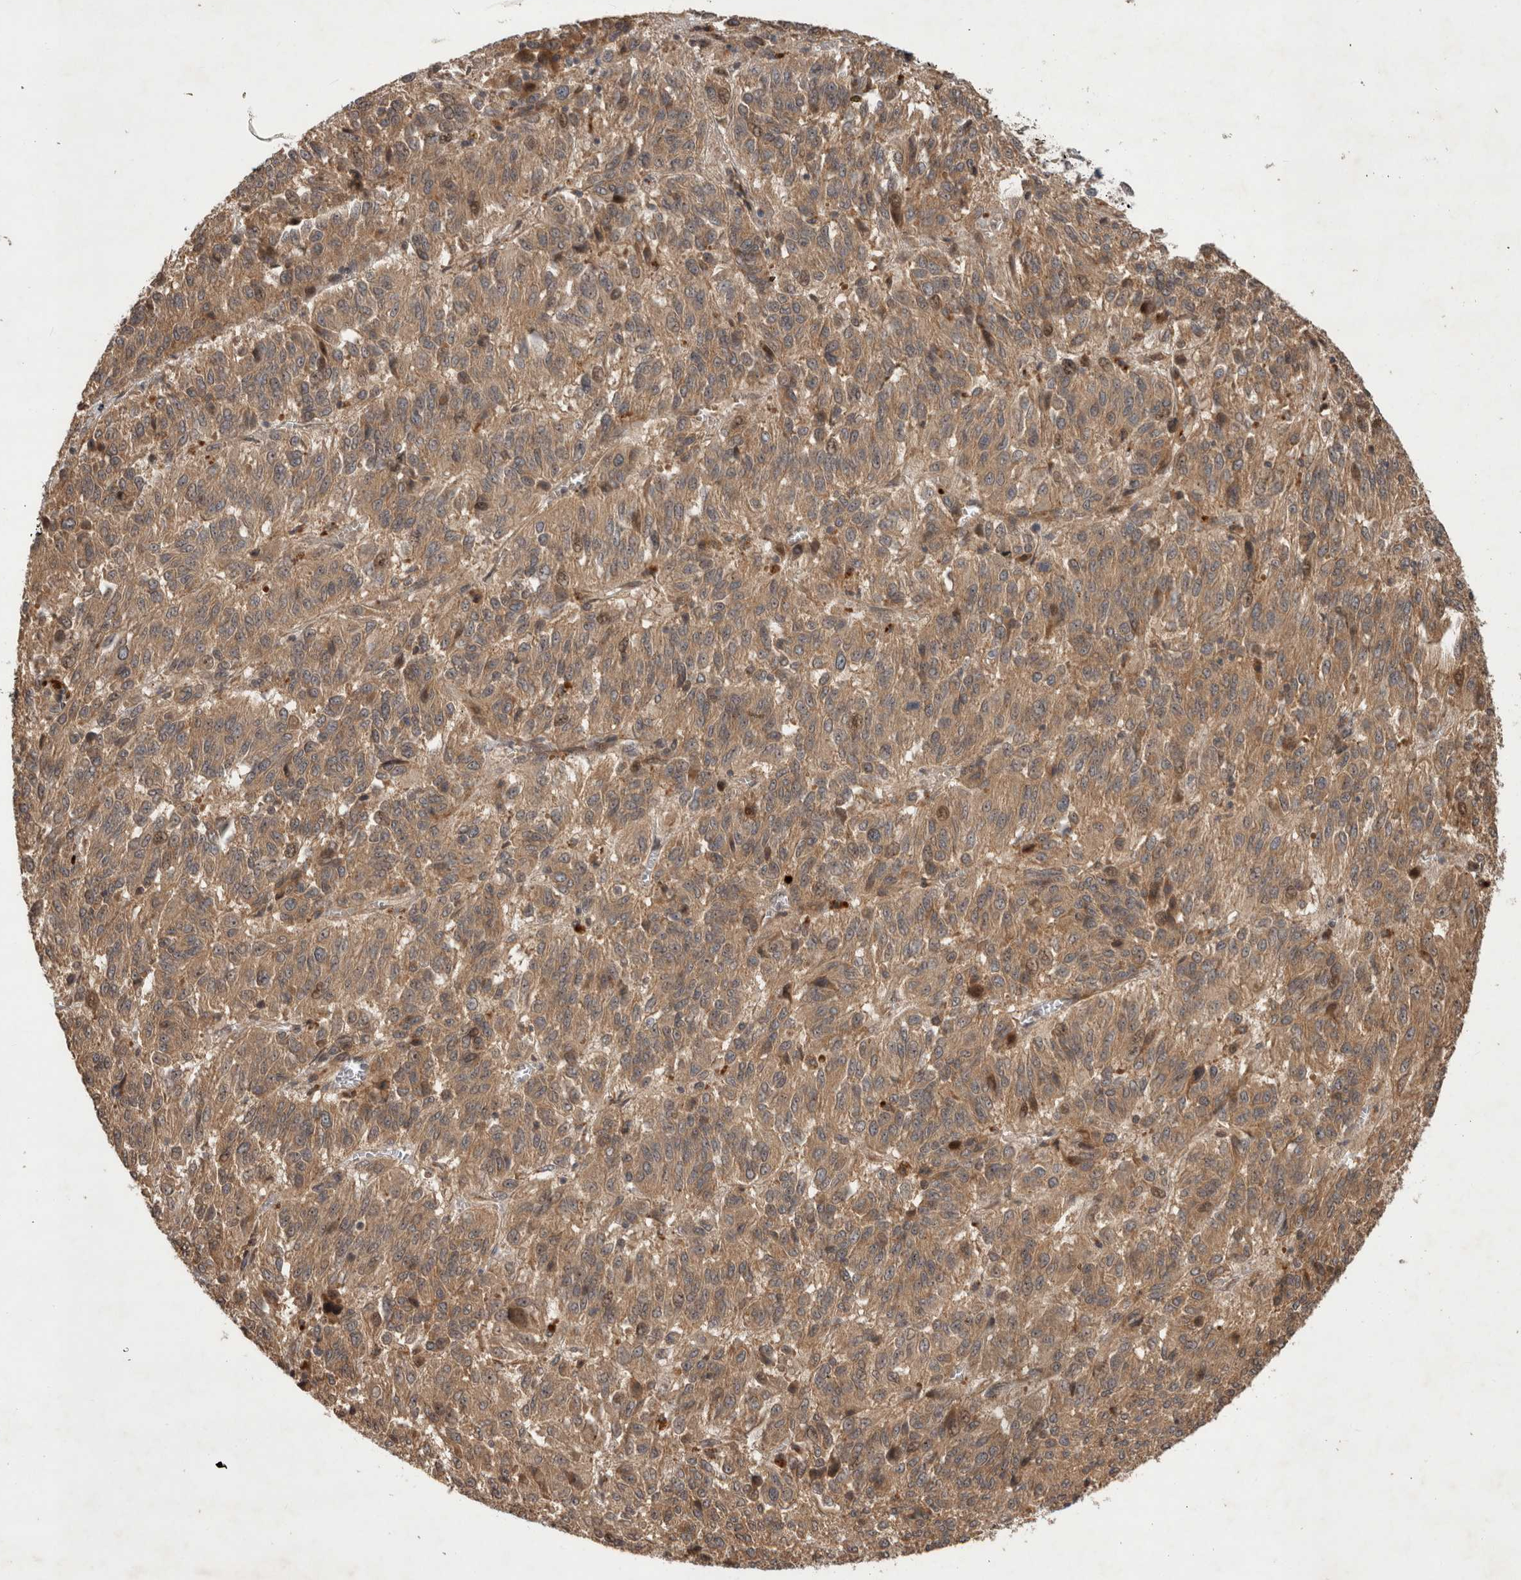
{"staining": {"intensity": "moderate", "quantity": ">75%", "location": "cytoplasmic/membranous"}, "tissue": "melanoma", "cell_type": "Tumor cells", "image_type": "cancer", "snomed": [{"axis": "morphology", "description": "Malignant melanoma, Metastatic site"}, {"axis": "topography", "description": "Lung"}], "caption": "Protein staining shows moderate cytoplasmic/membranous expression in about >75% of tumor cells in melanoma.", "gene": "PITPNC1", "patient": {"sex": "male", "age": 64}}